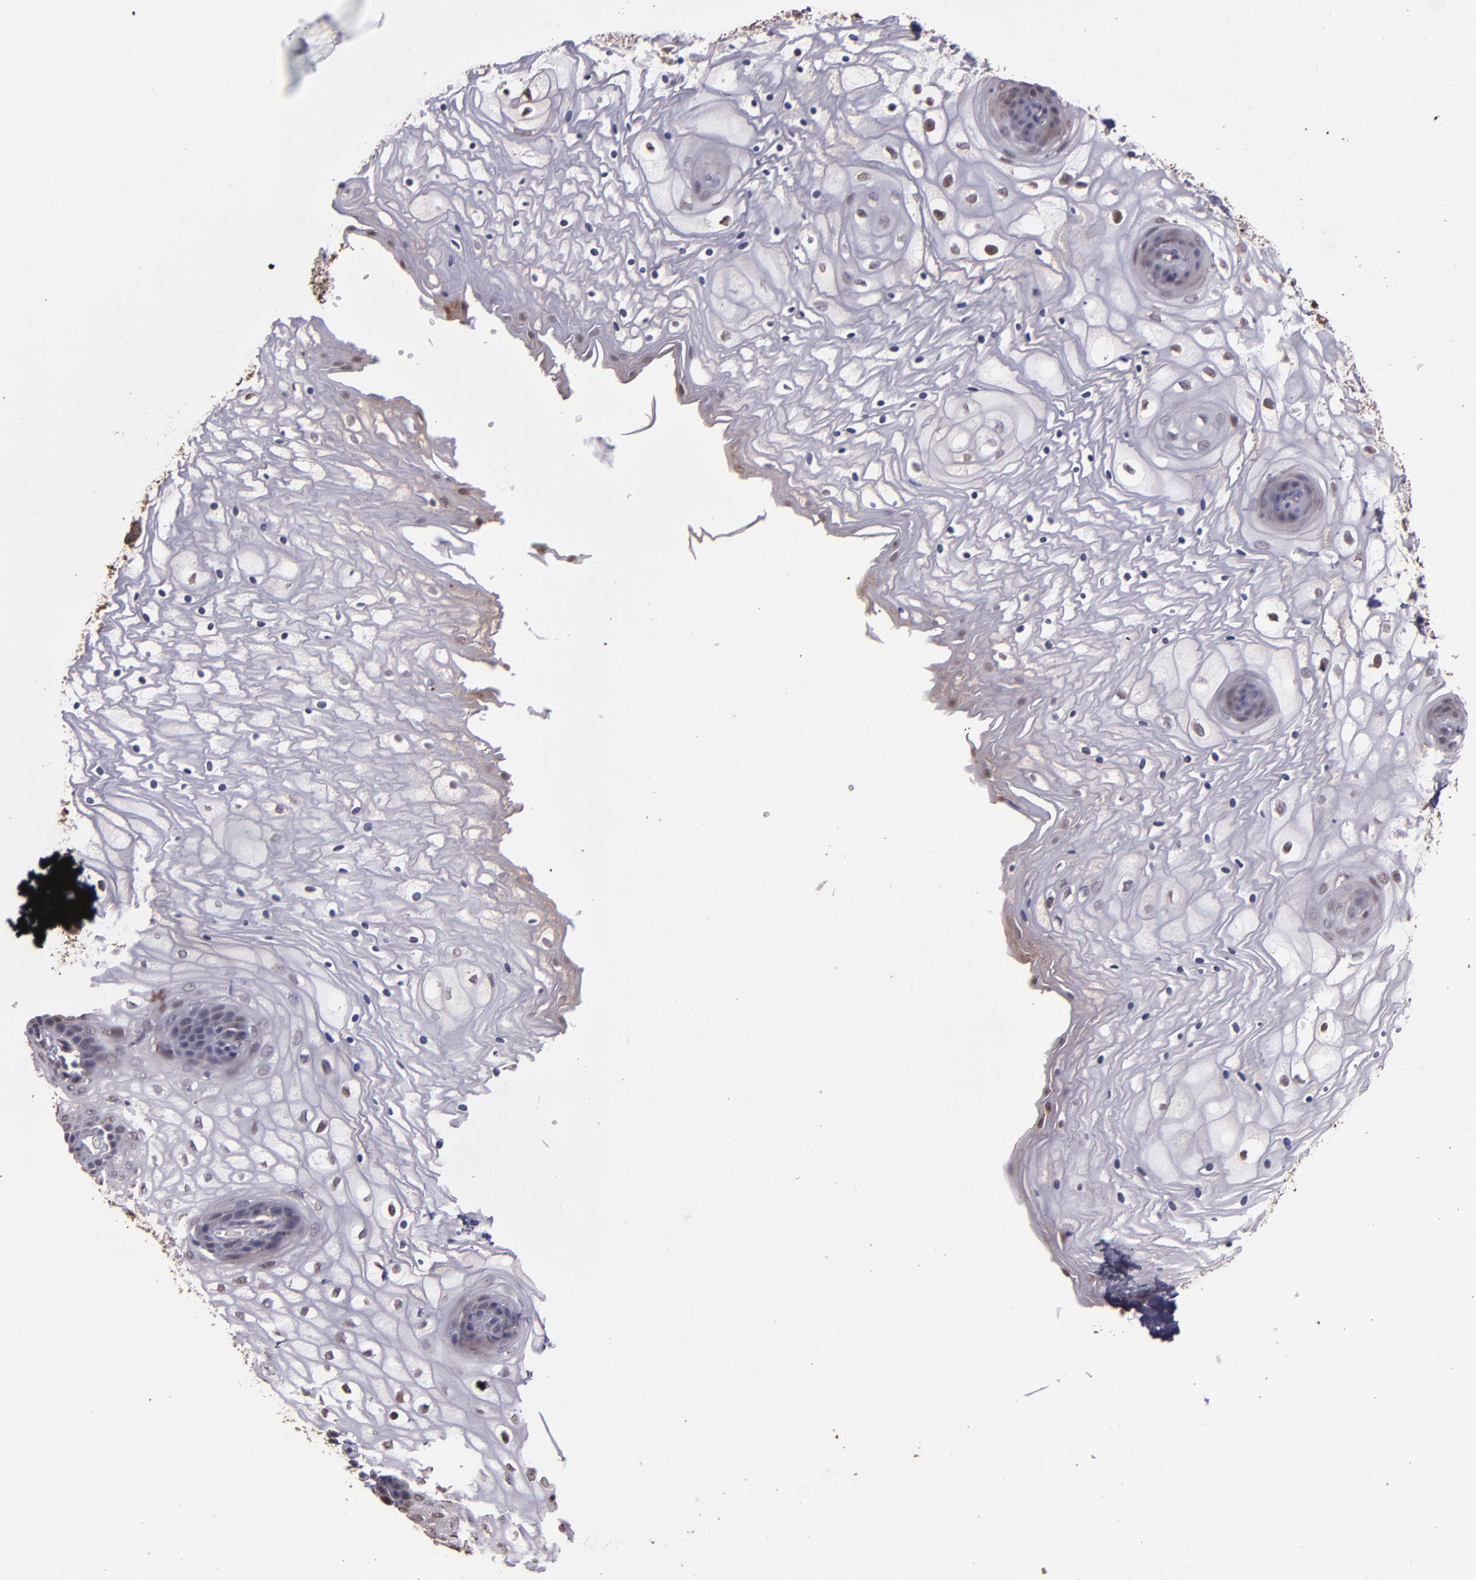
{"staining": {"intensity": "weak", "quantity": "25%-75%", "location": "nuclear"}, "tissue": "vagina", "cell_type": "Squamous epithelial cells", "image_type": "normal", "snomed": [{"axis": "morphology", "description": "Normal tissue, NOS"}, {"axis": "topography", "description": "Vagina"}], "caption": "Weak nuclear expression is seen in about 25%-75% of squamous epithelial cells in normal vagina. The staining was performed using DAB (3,3'-diaminobenzidine) to visualize the protein expression in brown, while the nuclei were stained in blue with hematoxylin (Magnification: 20x).", "gene": "SERPINF2", "patient": {"sex": "female", "age": 34}}